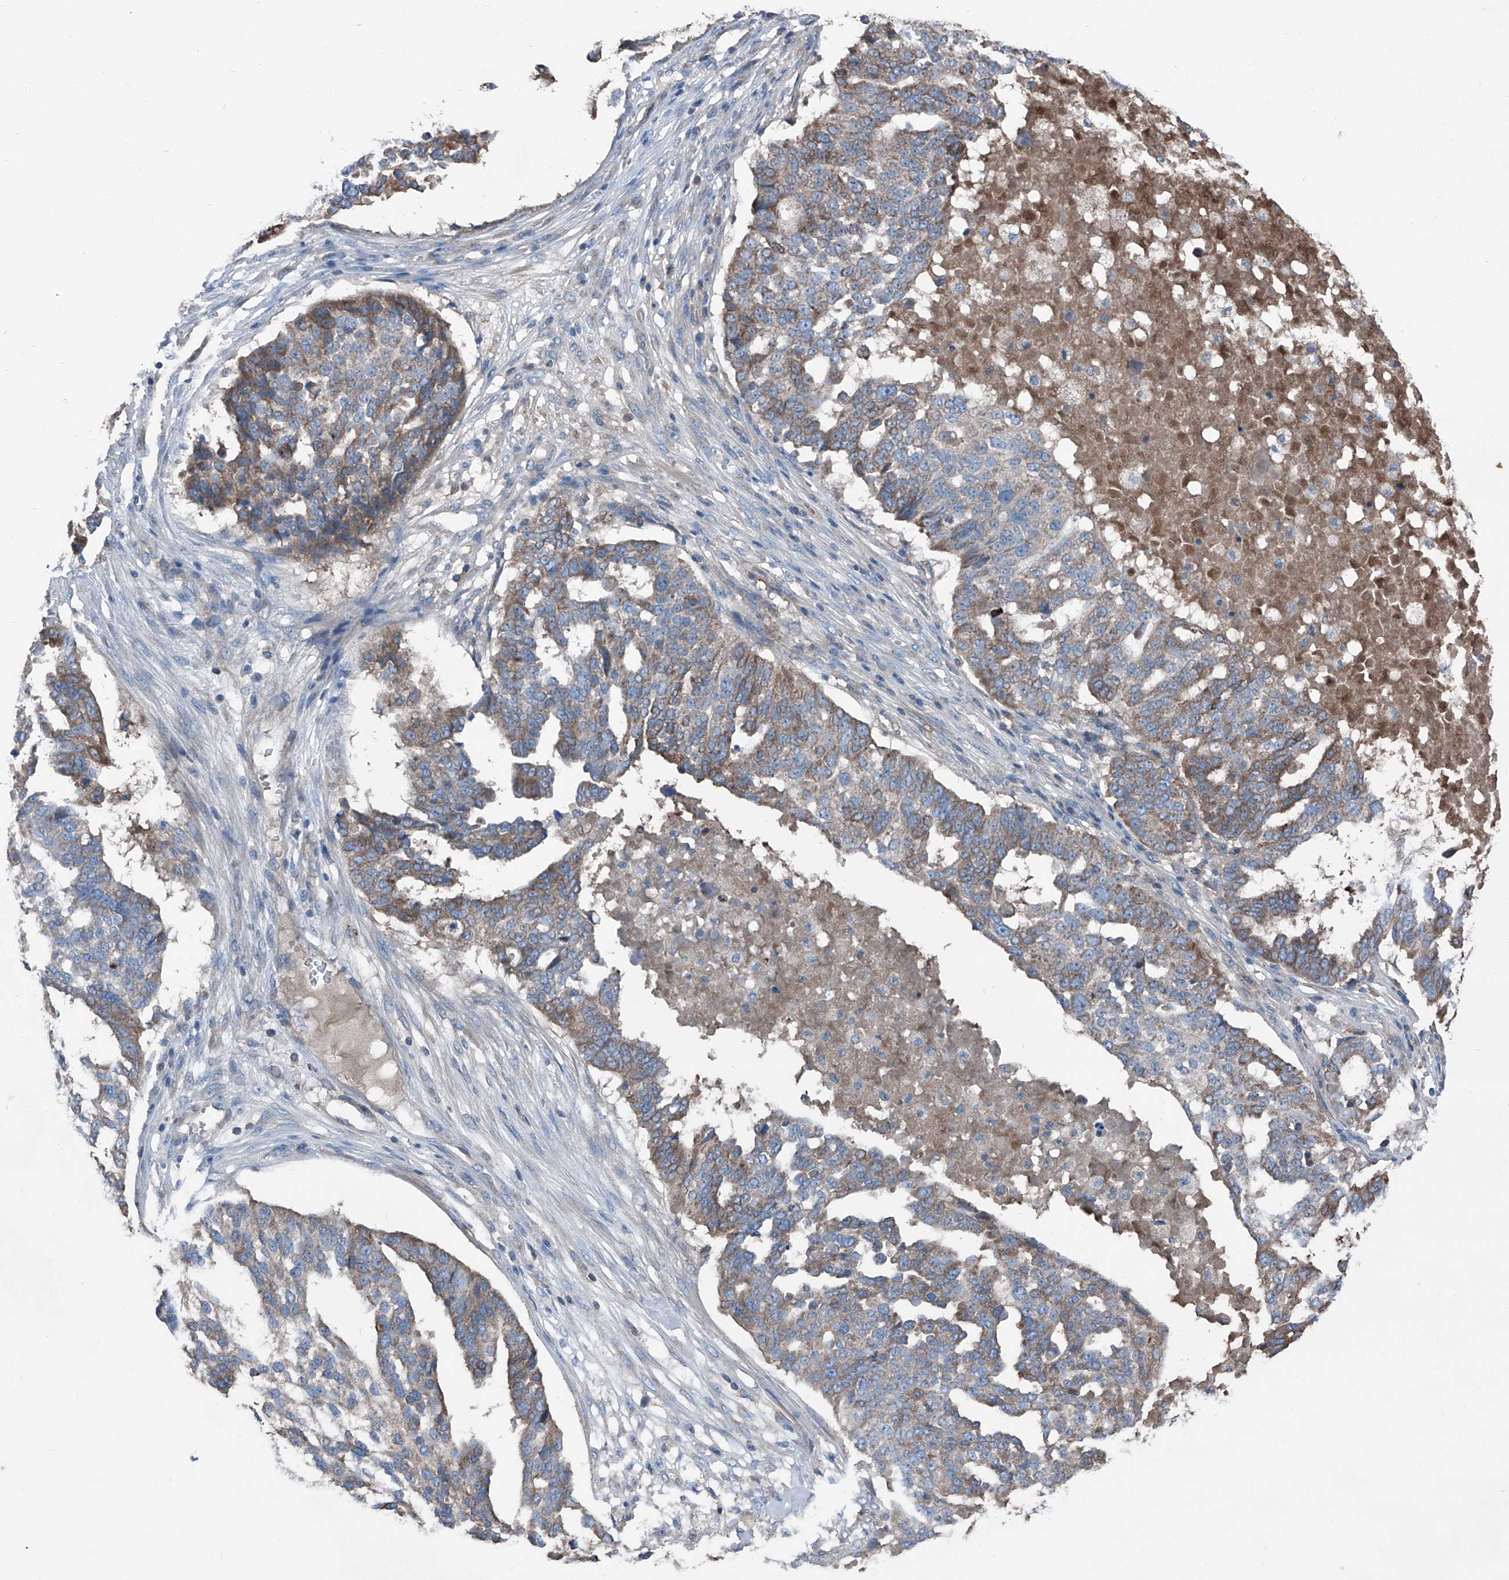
{"staining": {"intensity": "moderate", "quantity": "25%-75%", "location": "cytoplasmic/membranous"}, "tissue": "ovarian cancer", "cell_type": "Tumor cells", "image_type": "cancer", "snomed": [{"axis": "morphology", "description": "Cystadenocarcinoma, serous, NOS"}, {"axis": "topography", "description": "Ovary"}], "caption": "IHC photomicrograph of human ovarian cancer (serous cystadenocarcinoma) stained for a protein (brown), which shows medium levels of moderate cytoplasmic/membranous expression in approximately 25%-75% of tumor cells.", "gene": "GPAT3", "patient": {"sex": "female", "age": 59}}